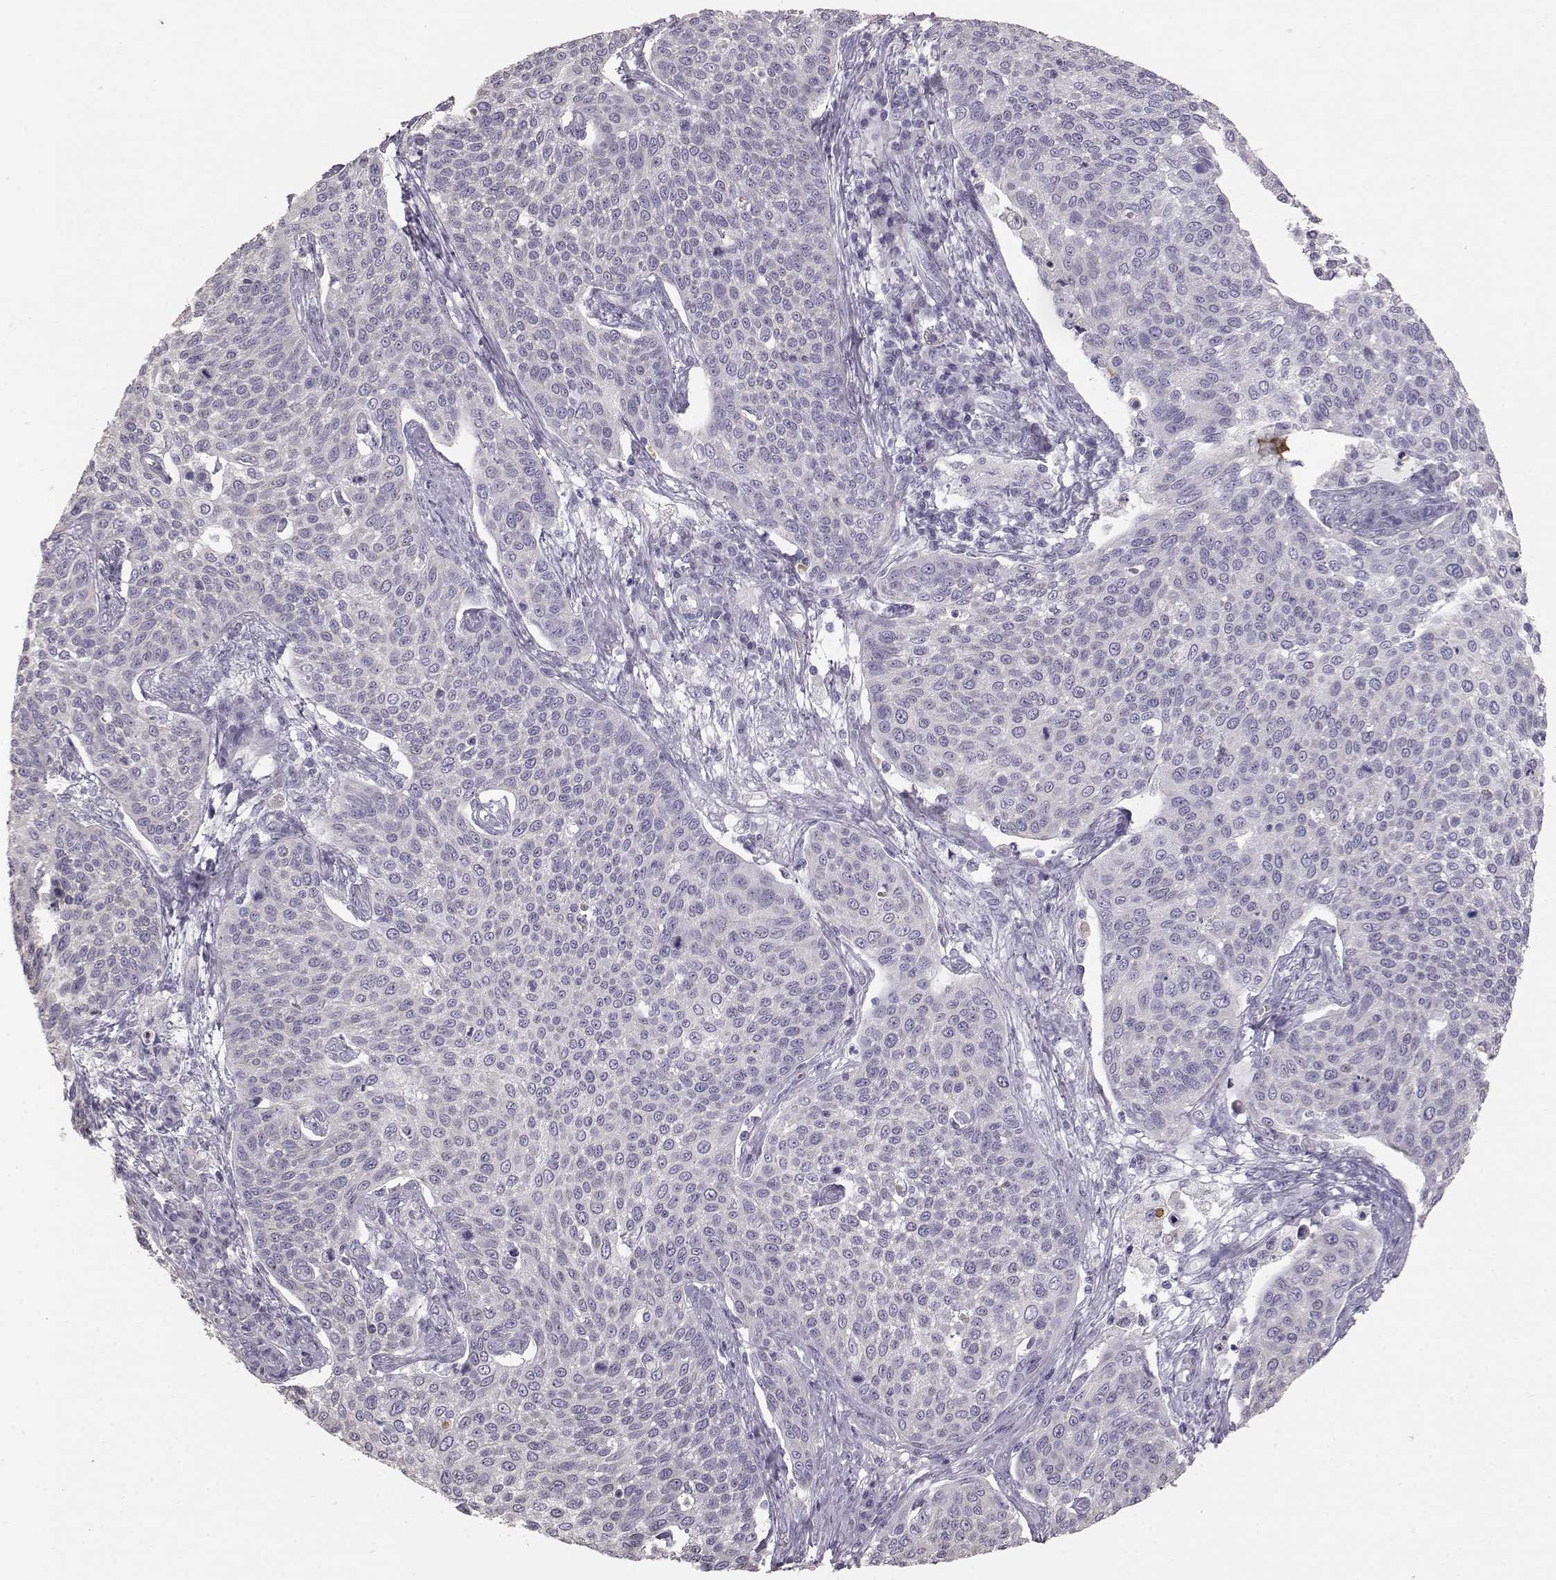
{"staining": {"intensity": "negative", "quantity": "none", "location": "none"}, "tissue": "cervical cancer", "cell_type": "Tumor cells", "image_type": "cancer", "snomed": [{"axis": "morphology", "description": "Squamous cell carcinoma, NOS"}, {"axis": "topography", "description": "Cervix"}], "caption": "A histopathology image of cervical squamous cell carcinoma stained for a protein shows no brown staining in tumor cells. Nuclei are stained in blue.", "gene": "KRT33A", "patient": {"sex": "female", "age": 34}}